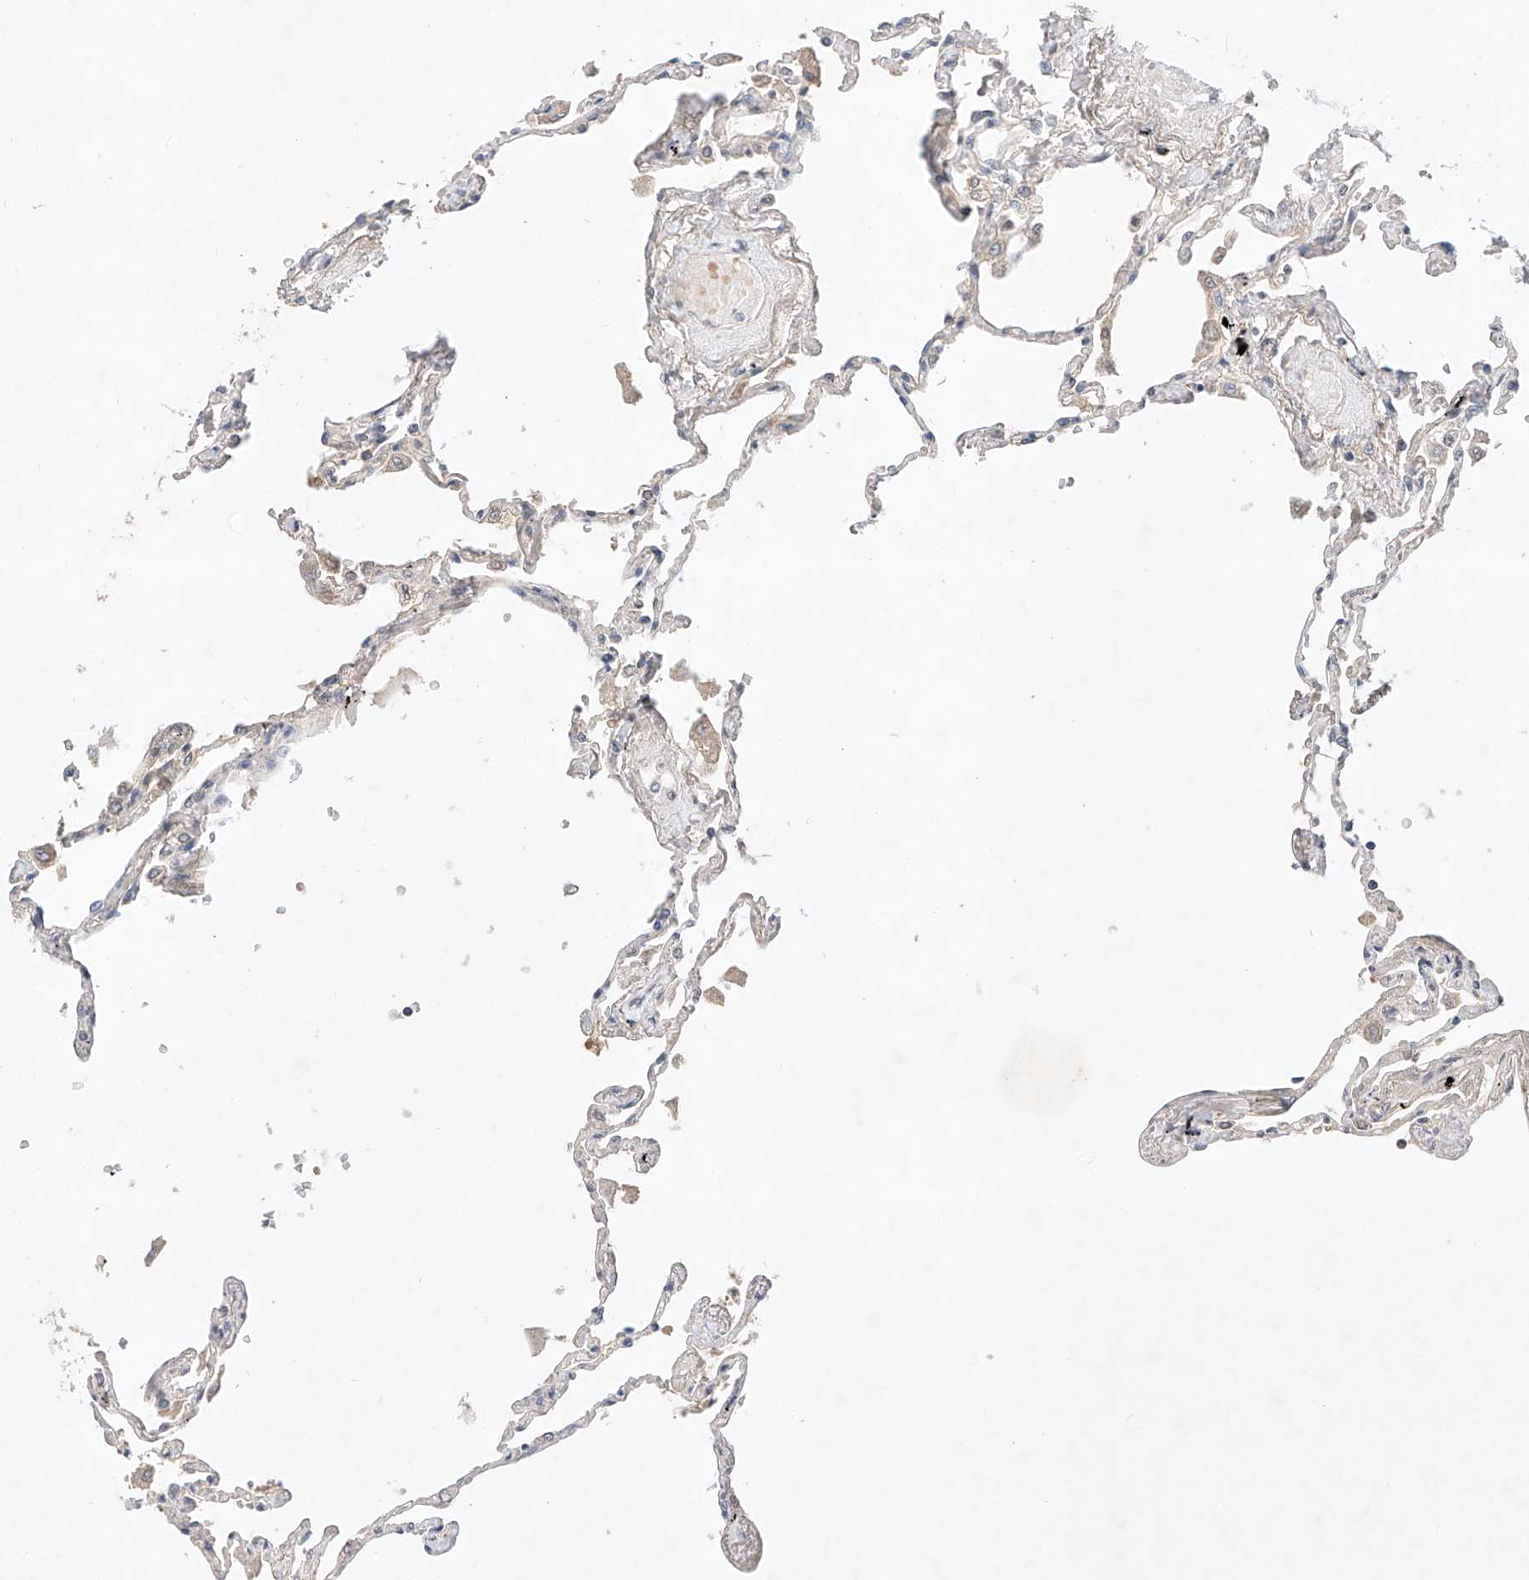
{"staining": {"intensity": "moderate", "quantity": "<25%", "location": "cytoplasmic/membranous"}, "tissue": "lung", "cell_type": "Alveolar cells", "image_type": "normal", "snomed": [{"axis": "morphology", "description": "Normal tissue, NOS"}, {"axis": "topography", "description": "Lung"}], "caption": "Alveolar cells display low levels of moderate cytoplasmic/membranous positivity in about <25% of cells in normal lung.", "gene": "ZNF124", "patient": {"sex": "female", "age": 67}}